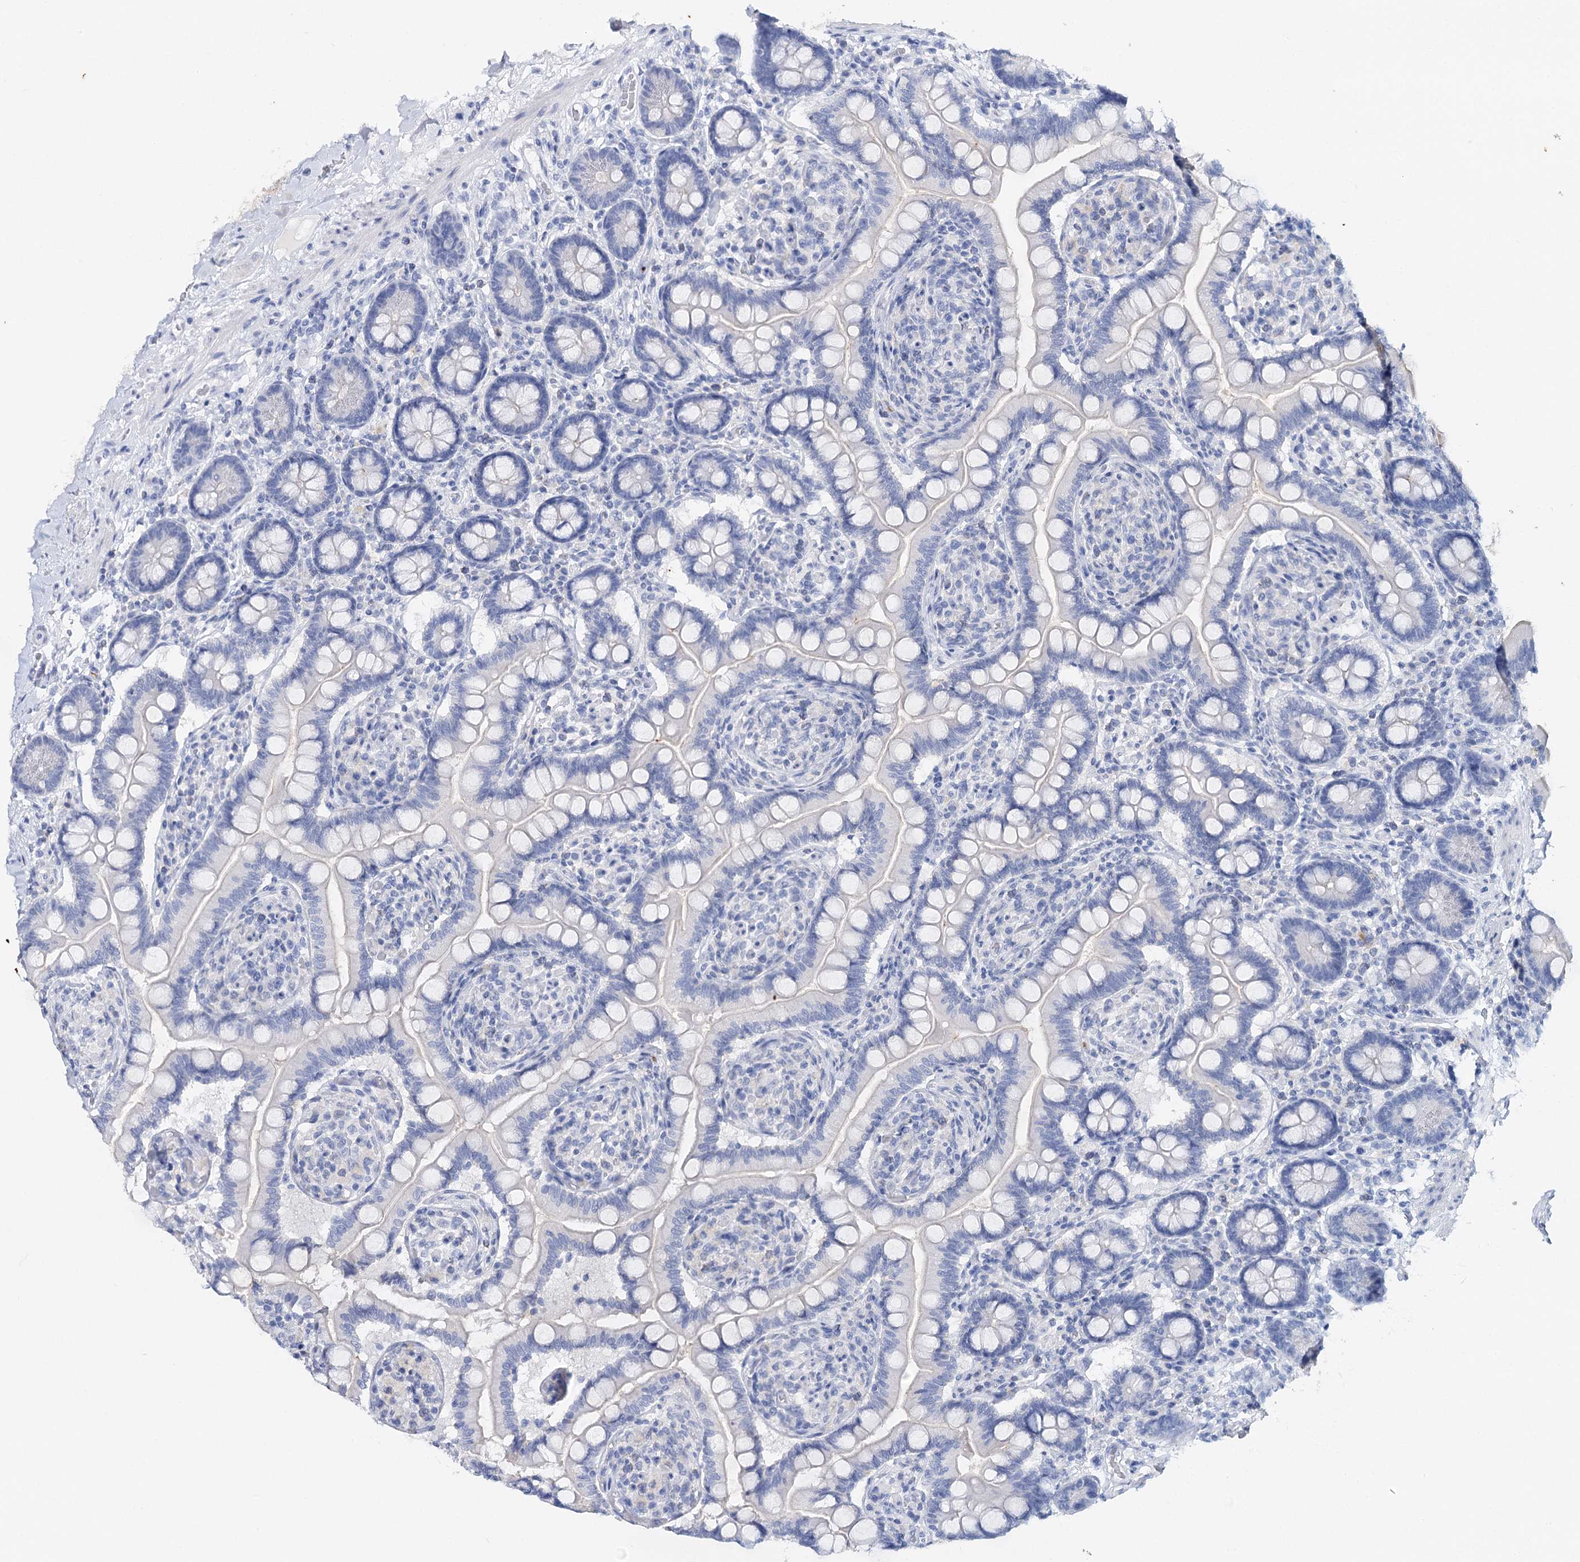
{"staining": {"intensity": "negative", "quantity": "none", "location": "none"}, "tissue": "small intestine", "cell_type": "Glandular cells", "image_type": "normal", "snomed": [{"axis": "morphology", "description": "Normal tissue, NOS"}, {"axis": "topography", "description": "Small intestine"}], "caption": "IHC micrograph of normal small intestine stained for a protein (brown), which shows no staining in glandular cells.", "gene": "CEACAM8", "patient": {"sex": "female", "age": 64}}